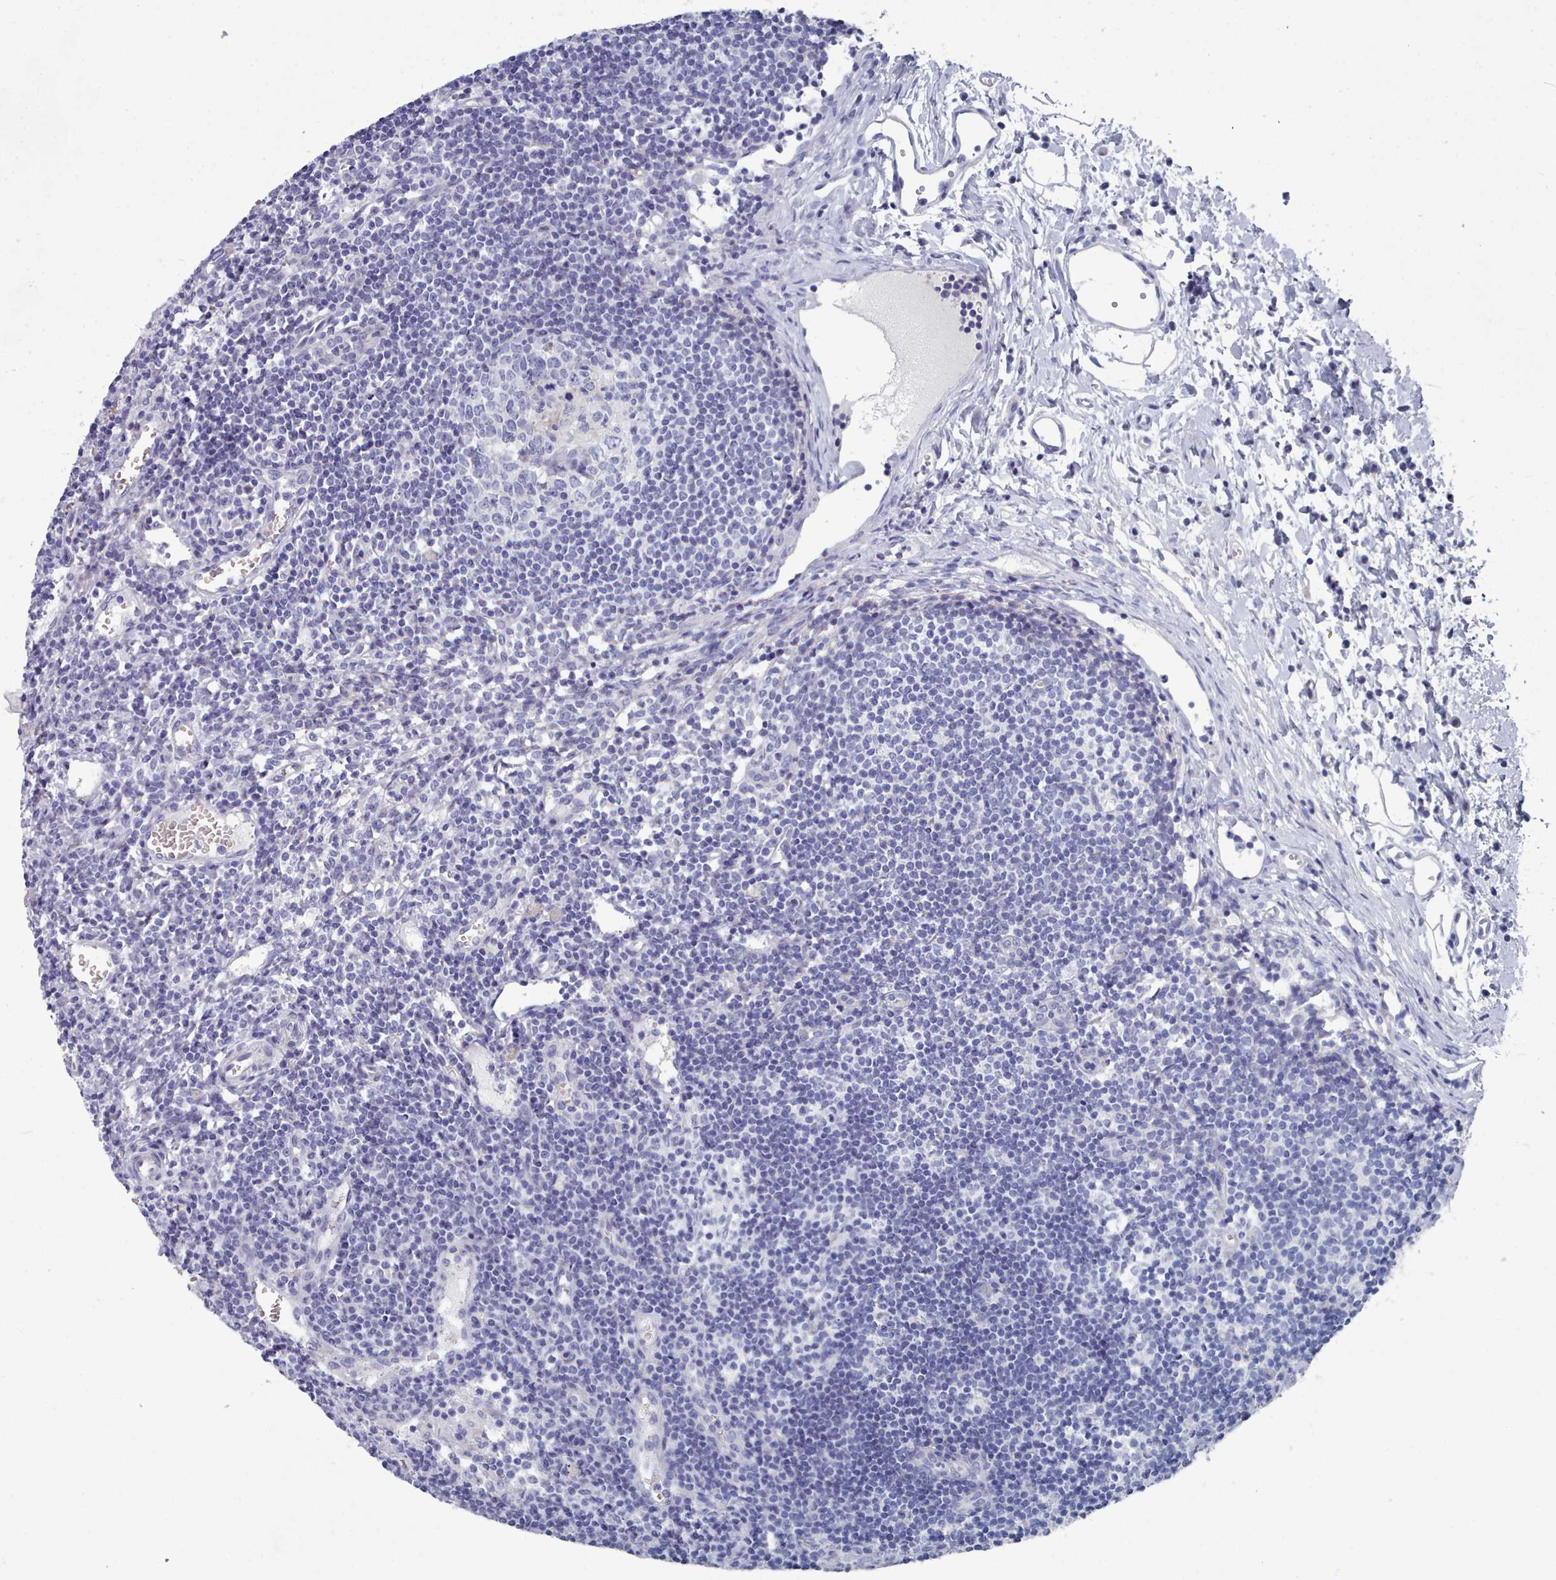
{"staining": {"intensity": "negative", "quantity": "none", "location": "none"}, "tissue": "lymph node", "cell_type": "Germinal center cells", "image_type": "normal", "snomed": [{"axis": "morphology", "description": "Normal tissue, NOS"}, {"axis": "topography", "description": "Lymph node"}], "caption": "This is an IHC micrograph of benign lymph node. There is no staining in germinal center cells.", "gene": "ENSG00000285188", "patient": {"sex": "female", "age": 37}}